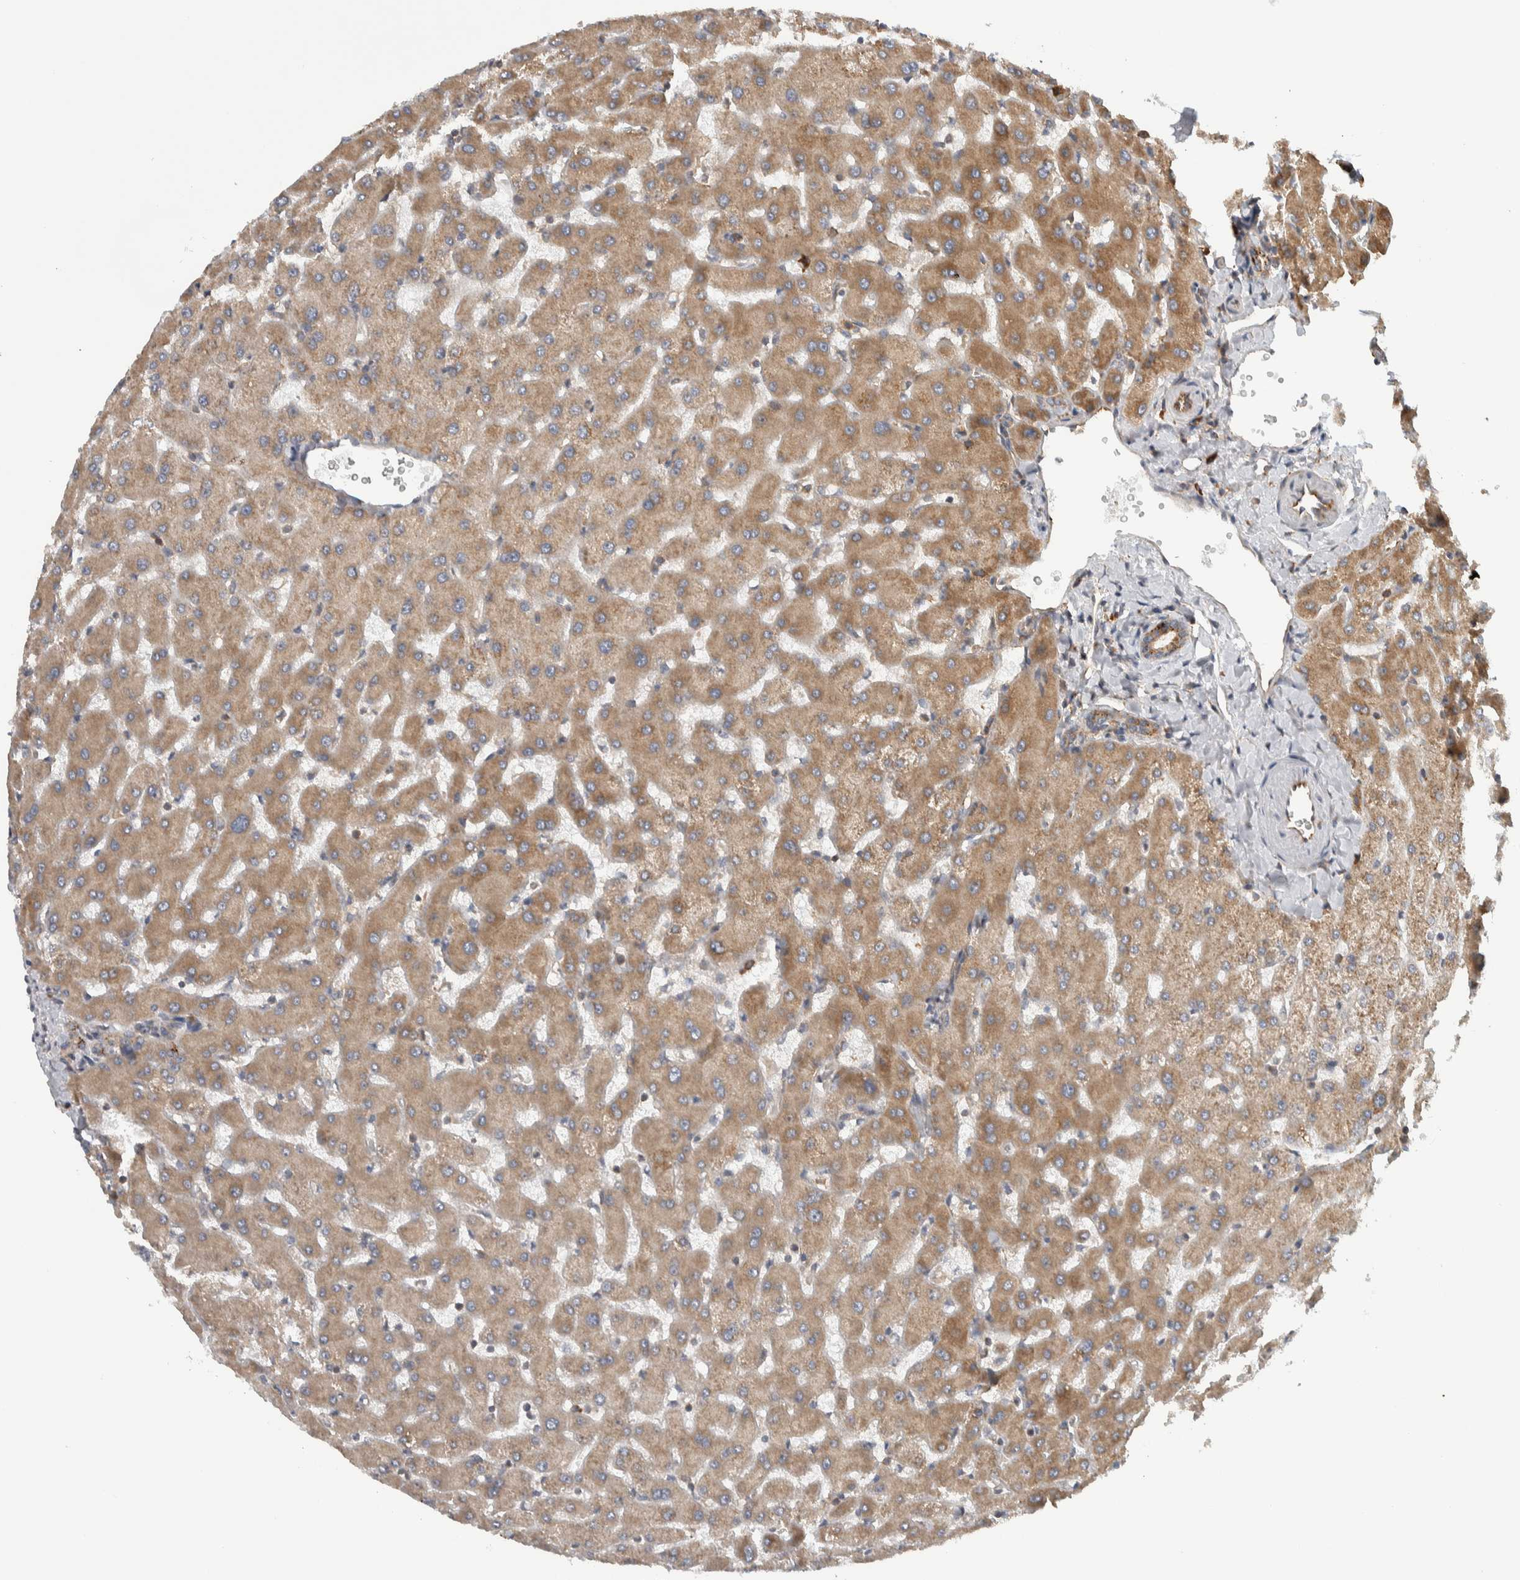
{"staining": {"intensity": "moderate", "quantity": ">75%", "location": "cytoplasmic/membranous"}, "tissue": "liver", "cell_type": "Cholangiocytes", "image_type": "normal", "snomed": [{"axis": "morphology", "description": "Normal tissue, NOS"}, {"axis": "topography", "description": "Liver"}], "caption": "Protein staining demonstrates moderate cytoplasmic/membranous staining in approximately >75% of cholangiocytes in benign liver.", "gene": "EIF3H", "patient": {"sex": "female", "age": 63}}